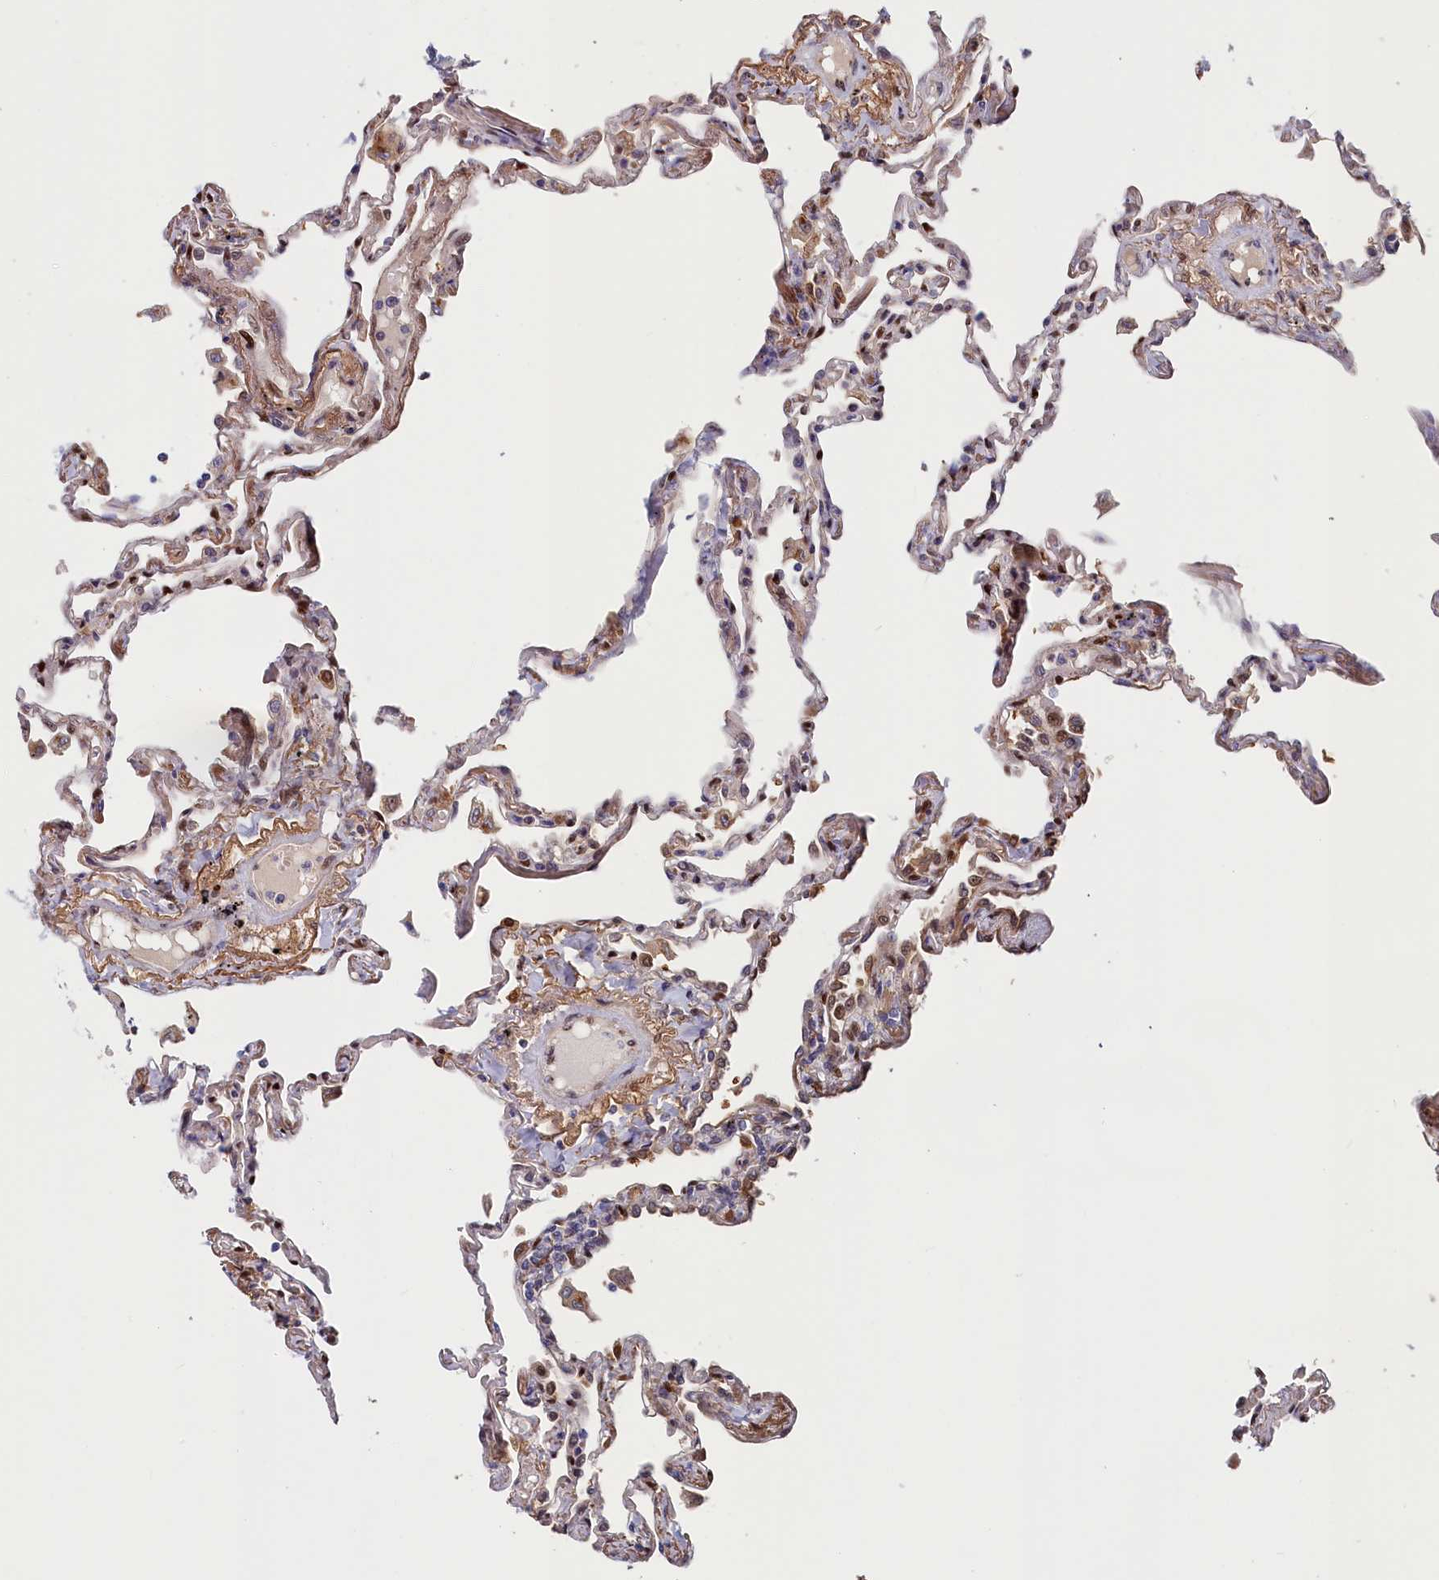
{"staining": {"intensity": "moderate", "quantity": "25%-75%", "location": "cytoplasmic/membranous,nuclear"}, "tissue": "lung", "cell_type": "Alveolar cells", "image_type": "normal", "snomed": [{"axis": "morphology", "description": "Normal tissue, NOS"}, {"axis": "topography", "description": "Lung"}], "caption": "IHC photomicrograph of normal lung stained for a protein (brown), which shows medium levels of moderate cytoplasmic/membranous,nuclear expression in about 25%-75% of alveolar cells.", "gene": "CHST12", "patient": {"sex": "female", "age": 67}}